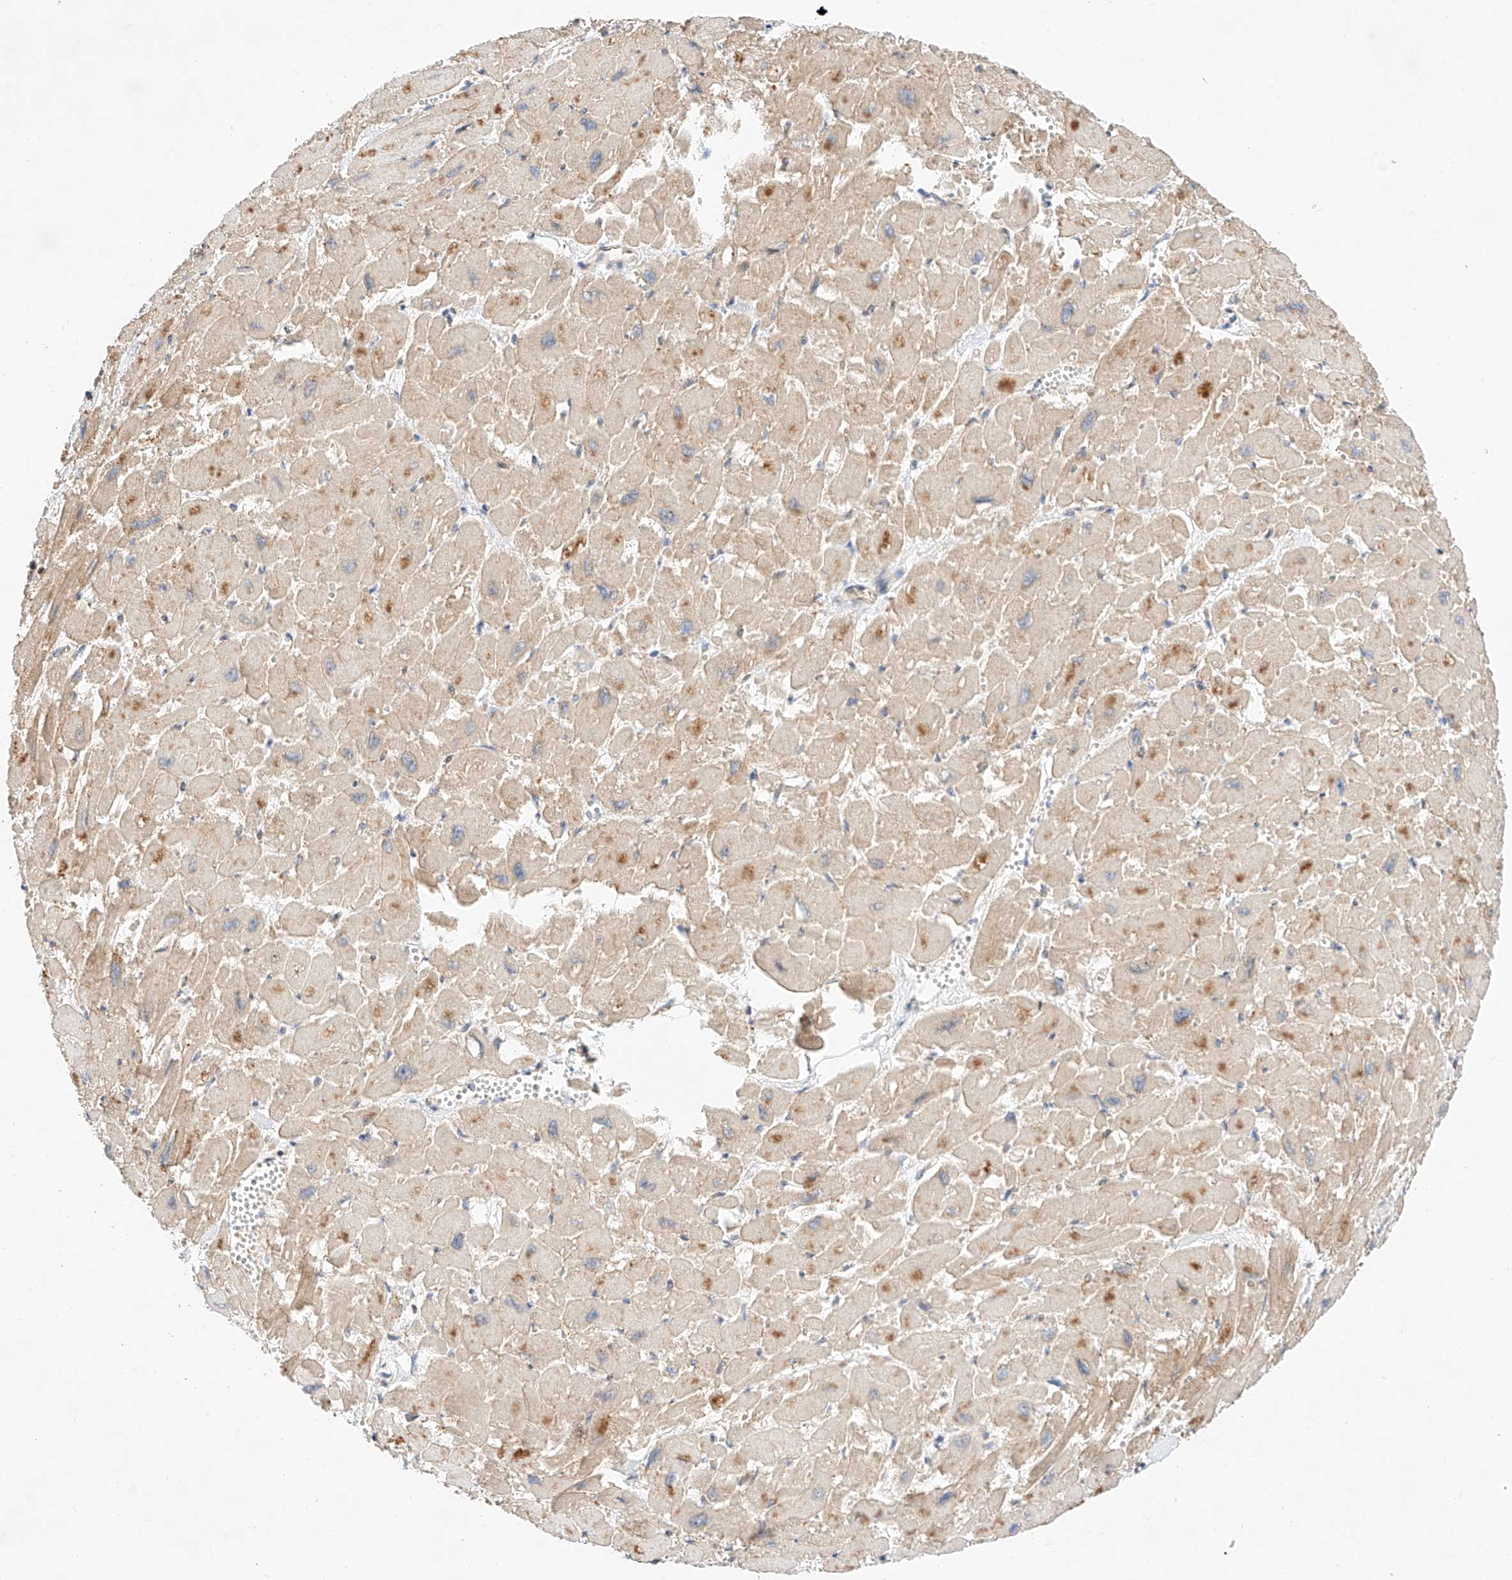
{"staining": {"intensity": "moderate", "quantity": "25%-75%", "location": "cytoplasmic/membranous"}, "tissue": "heart muscle", "cell_type": "Cardiomyocytes", "image_type": "normal", "snomed": [{"axis": "morphology", "description": "Normal tissue, NOS"}, {"axis": "topography", "description": "Heart"}], "caption": "Heart muscle stained with DAB (3,3'-diaminobenzidine) immunohistochemistry displays medium levels of moderate cytoplasmic/membranous staining in about 25%-75% of cardiomyocytes. (Brightfield microscopy of DAB IHC at high magnification).", "gene": "C6orf118", "patient": {"sex": "male", "age": 54}}